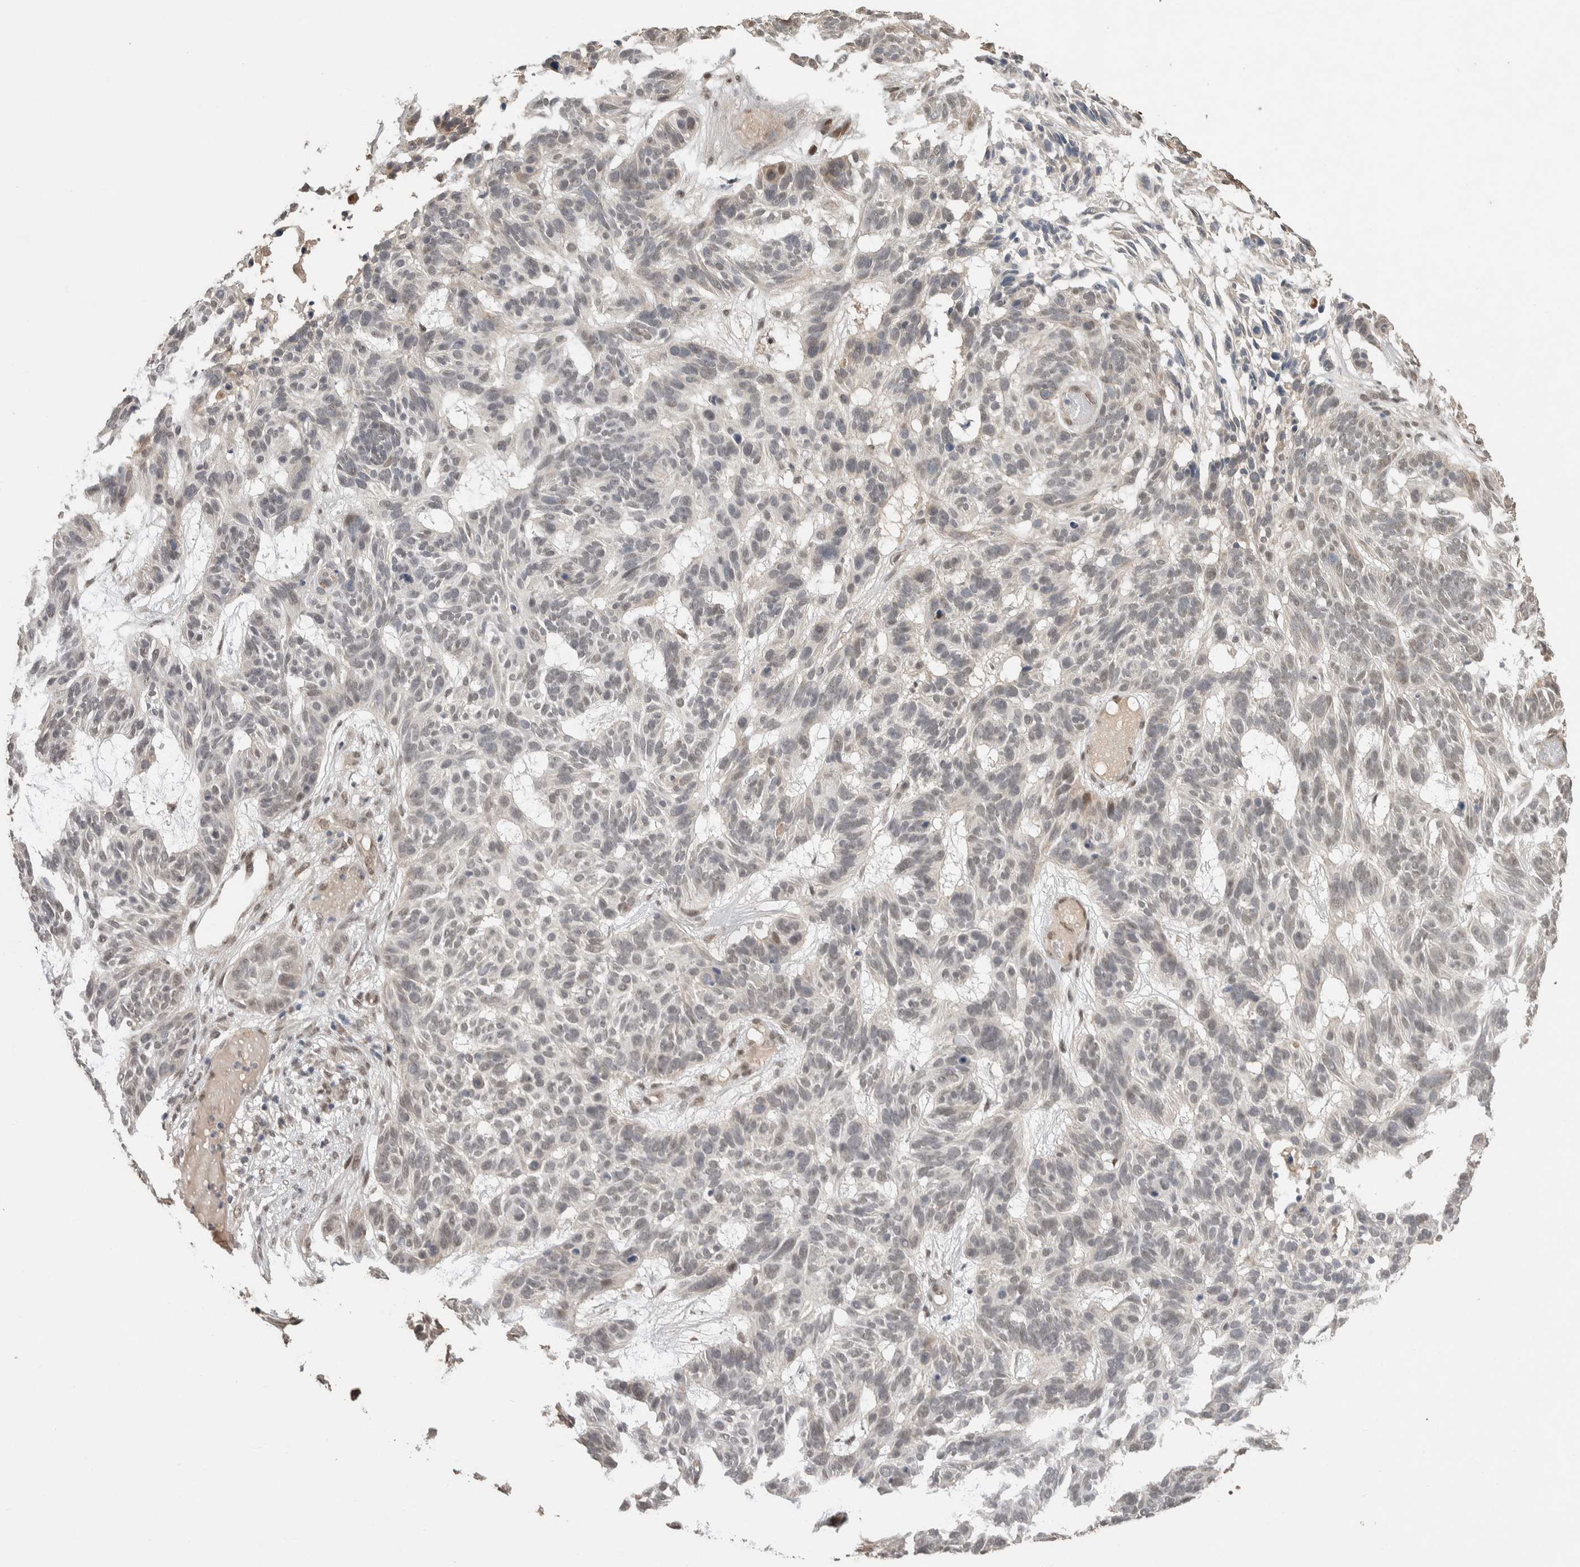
{"staining": {"intensity": "weak", "quantity": "<25%", "location": "nuclear"}, "tissue": "skin cancer", "cell_type": "Tumor cells", "image_type": "cancer", "snomed": [{"axis": "morphology", "description": "Basal cell carcinoma"}, {"axis": "topography", "description": "Skin"}], "caption": "This is an immunohistochemistry (IHC) histopathology image of human skin cancer. There is no staining in tumor cells.", "gene": "CYSRT1", "patient": {"sex": "male", "age": 85}}